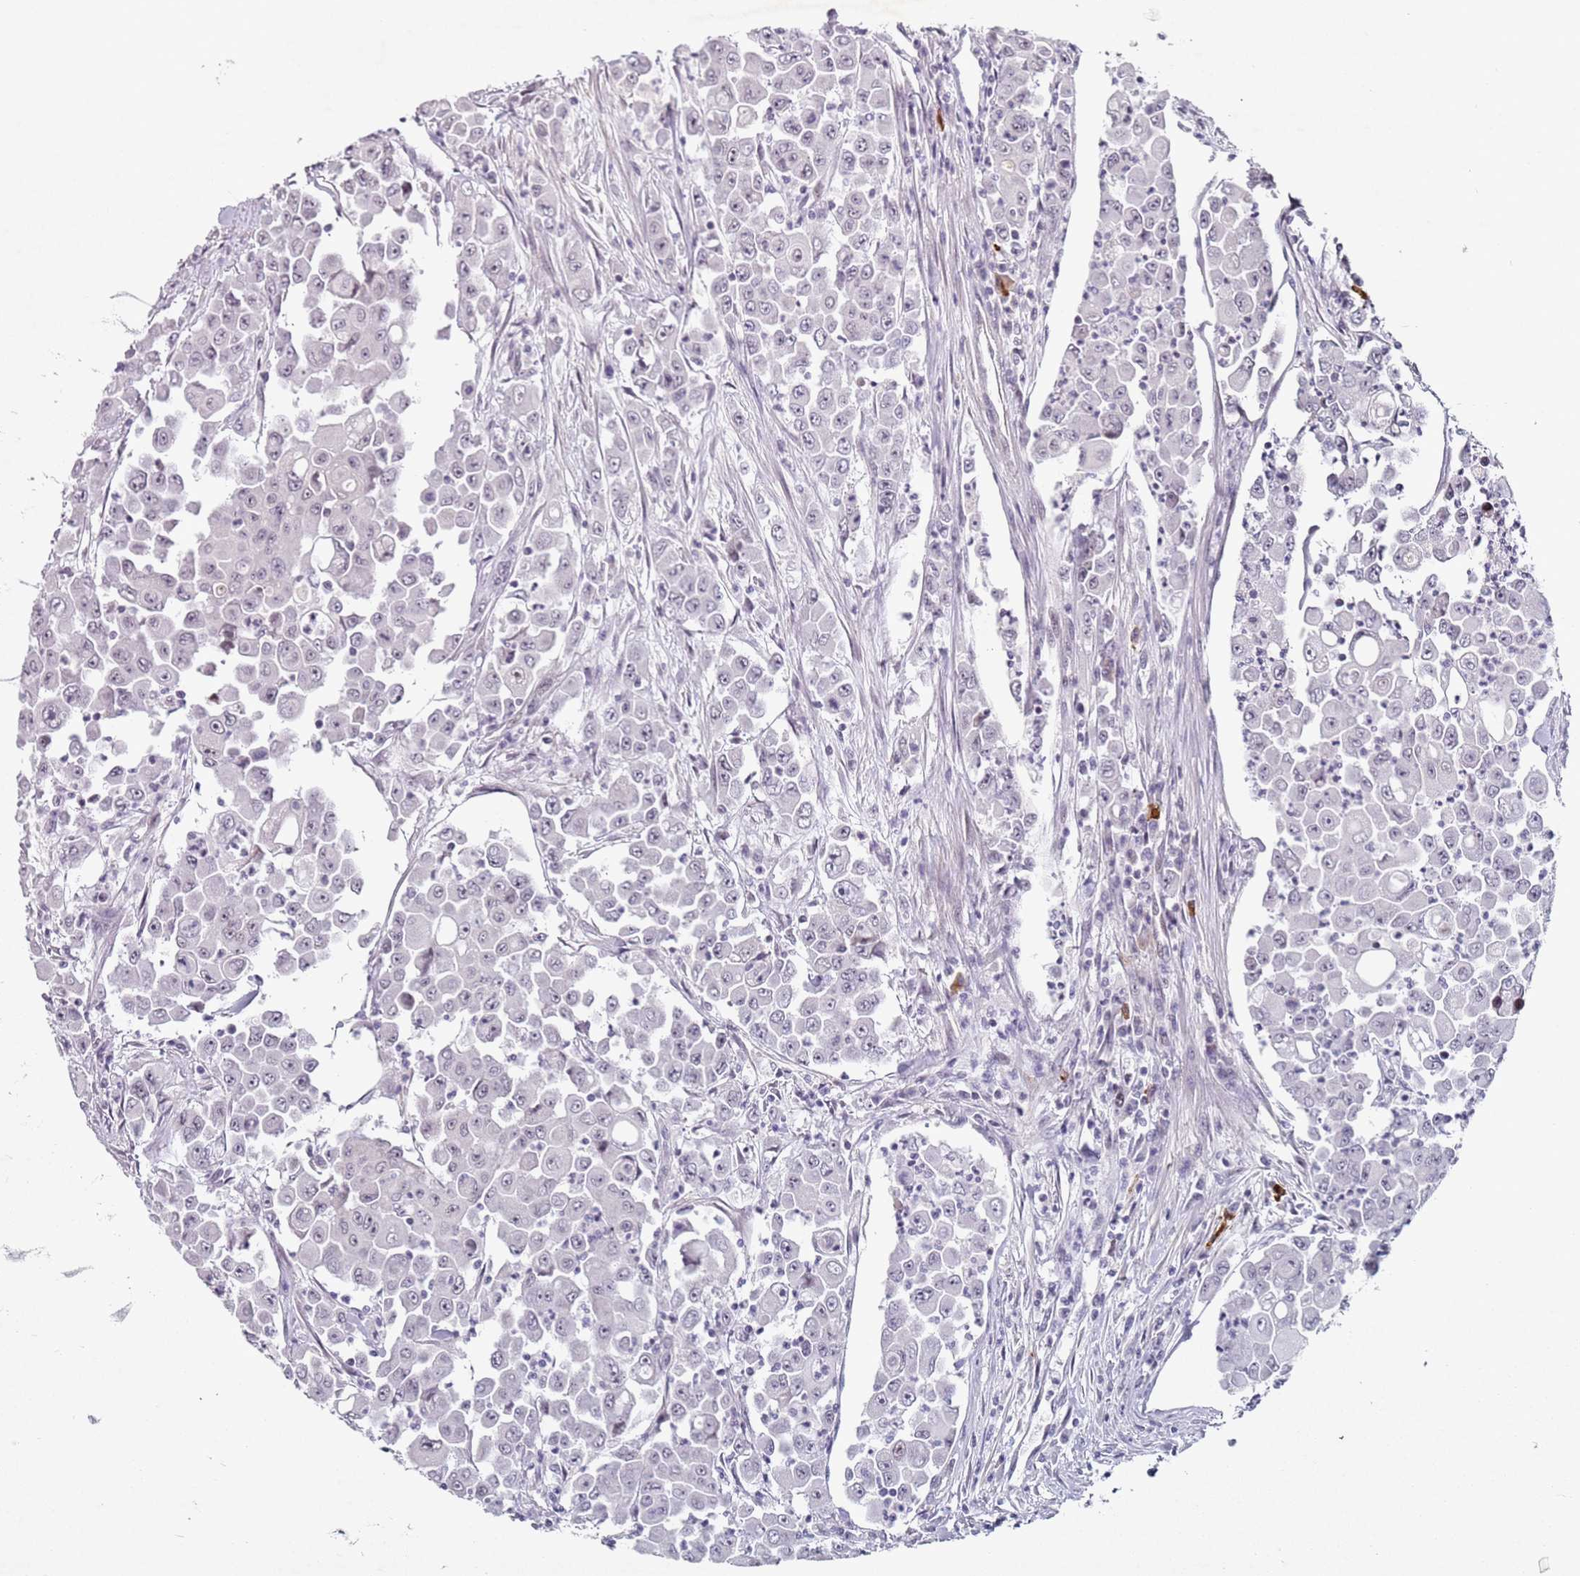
{"staining": {"intensity": "weak", "quantity": "25%-75%", "location": "nuclear"}, "tissue": "colorectal cancer", "cell_type": "Tumor cells", "image_type": "cancer", "snomed": [{"axis": "morphology", "description": "Adenocarcinoma, NOS"}, {"axis": "topography", "description": "Colon"}], "caption": "IHC photomicrograph of human colorectal adenocarcinoma stained for a protein (brown), which reveals low levels of weak nuclear expression in approximately 25%-75% of tumor cells.", "gene": "ATF6B", "patient": {"sex": "male", "age": 51}}